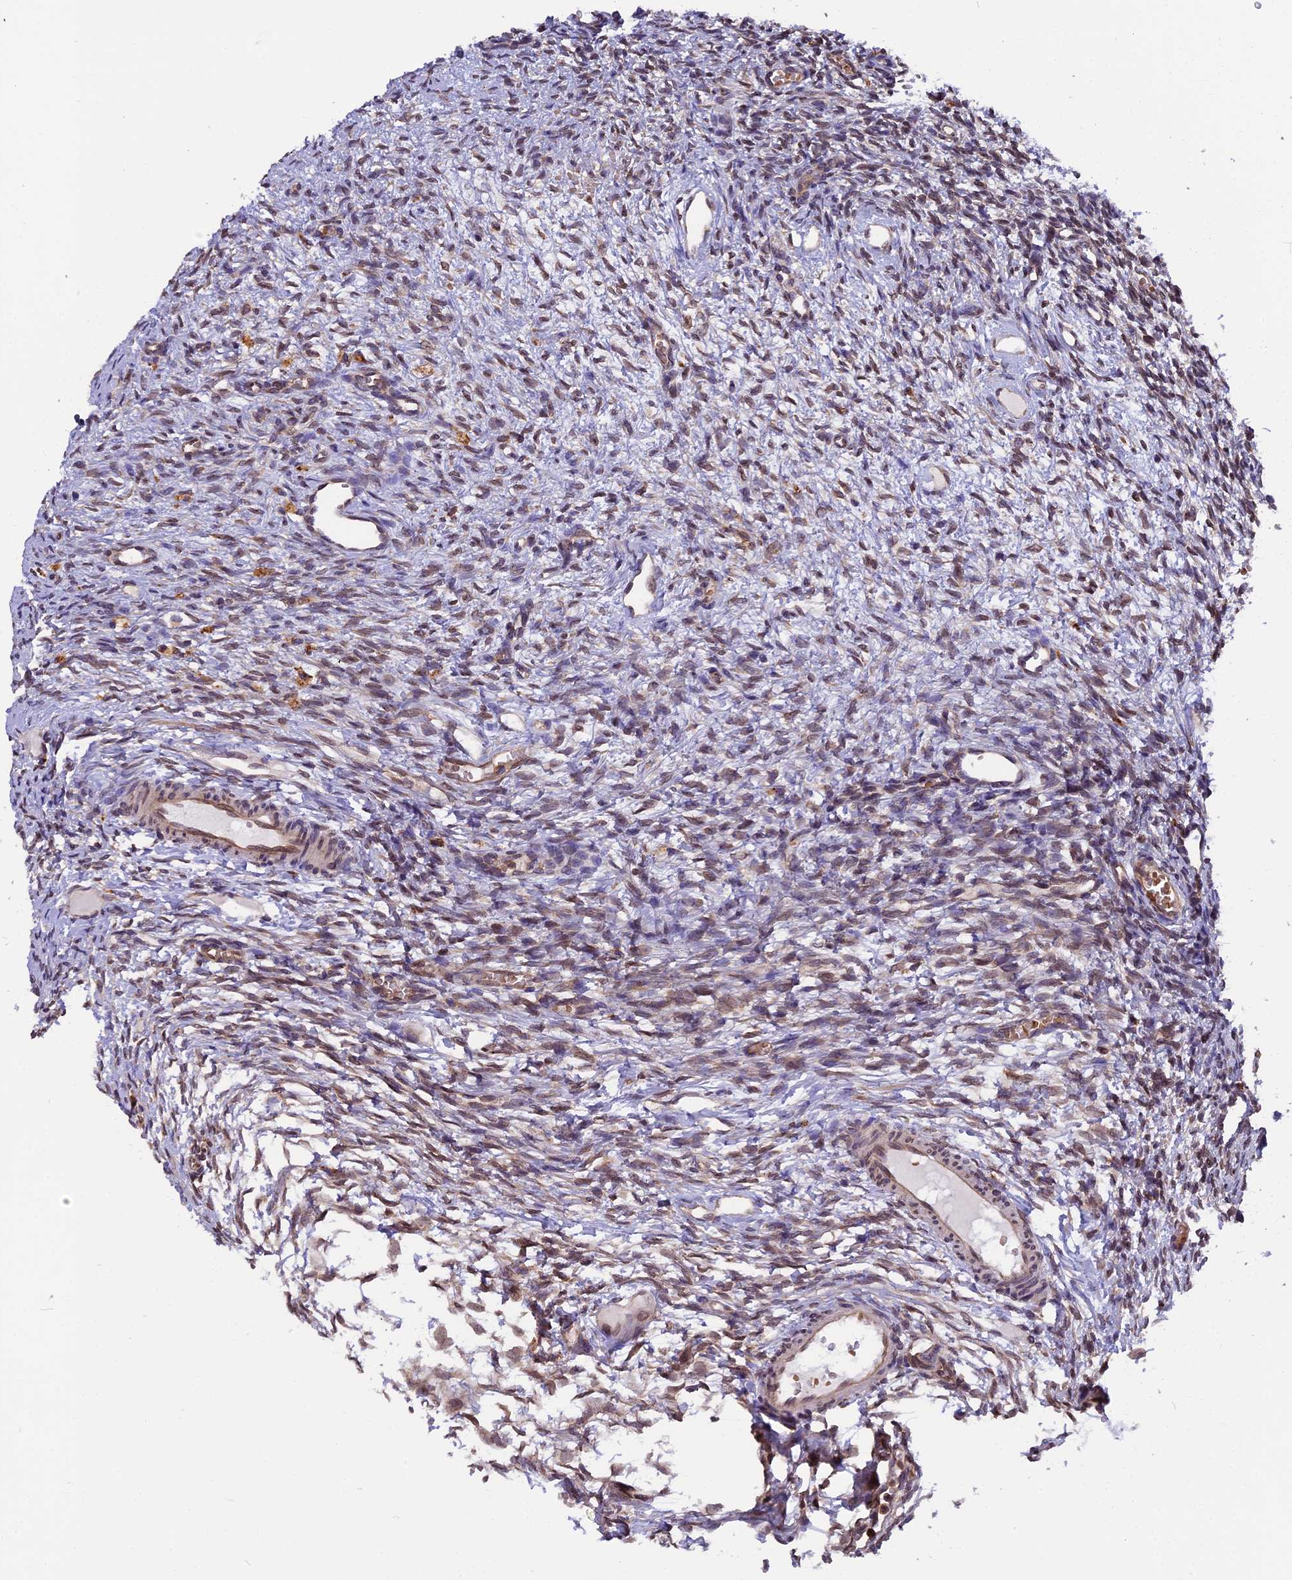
{"staining": {"intensity": "moderate", "quantity": ">75%", "location": "cytoplasmic/membranous"}, "tissue": "ovary", "cell_type": "Follicle cells", "image_type": "normal", "snomed": [{"axis": "morphology", "description": "Normal tissue, NOS"}, {"axis": "topography", "description": "Ovary"}], "caption": "DAB (3,3'-diaminobenzidine) immunohistochemical staining of normal human ovary exhibits moderate cytoplasmic/membranous protein positivity in approximately >75% of follicle cells. (DAB (3,3'-diaminobenzidine) IHC, brown staining for protein, blue staining for nuclei).", "gene": "CHMP2A", "patient": {"sex": "female", "age": 33}}